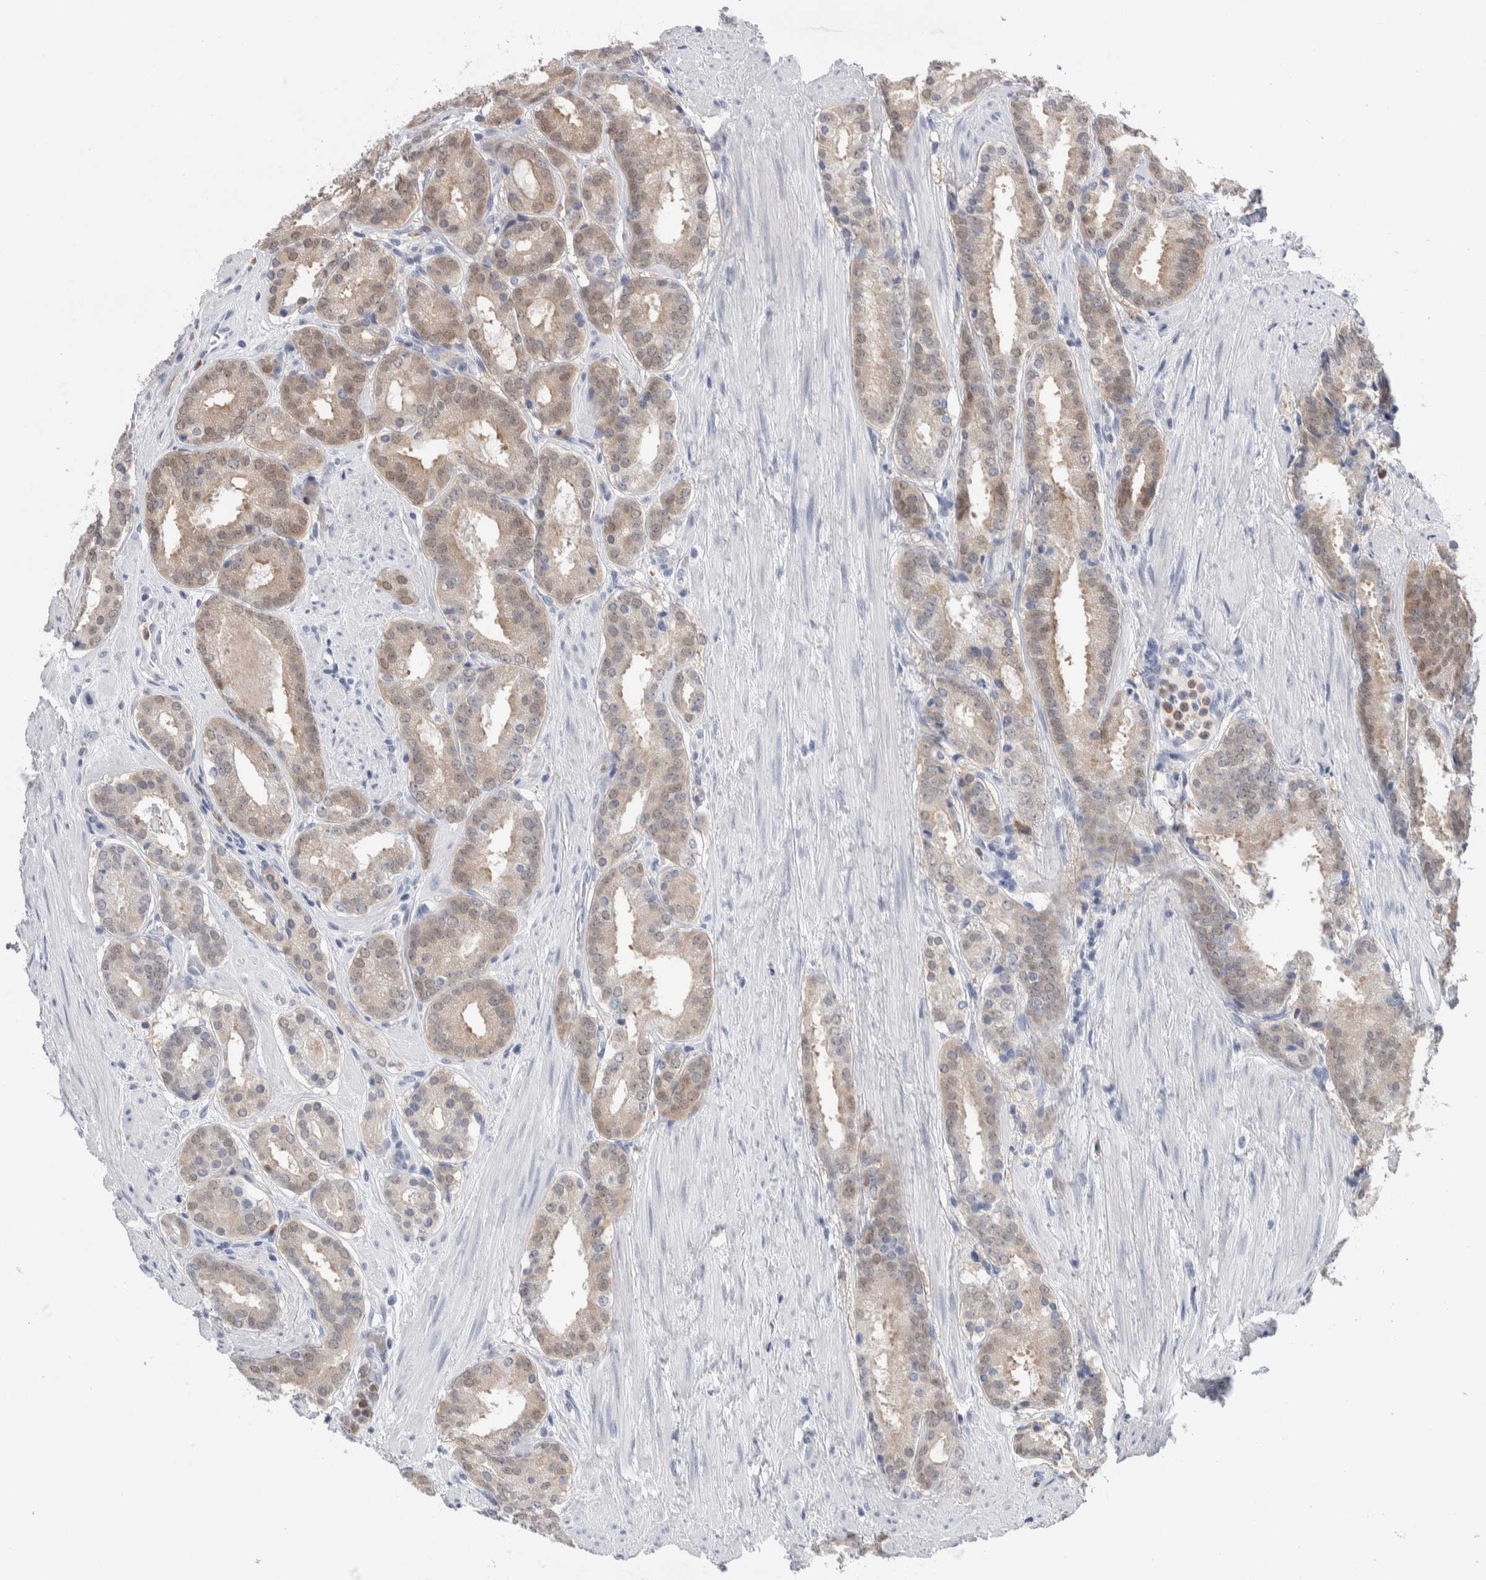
{"staining": {"intensity": "weak", "quantity": "25%-75%", "location": "cytoplasmic/membranous,nuclear"}, "tissue": "prostate cancer", "cell_type": "Tumor cells", "image_type": "cancer", "snomed": [{"axis": "morphology", "description": "Adenocarcinoma, Low grade"}, {"axis": "topography", "description": "Prostate"}], "caption": "The immunohistochemical stain highlights weak cytoplasmic/membranous and nuclear staining in tumor cells of prostate cancer tissue. Immunohistochemistry (ihc) stains the protein of interest in brown and the nuclei are stained blue.", "gene": "LURAP1L", "patient": {"sex": "male", "age": 69}}